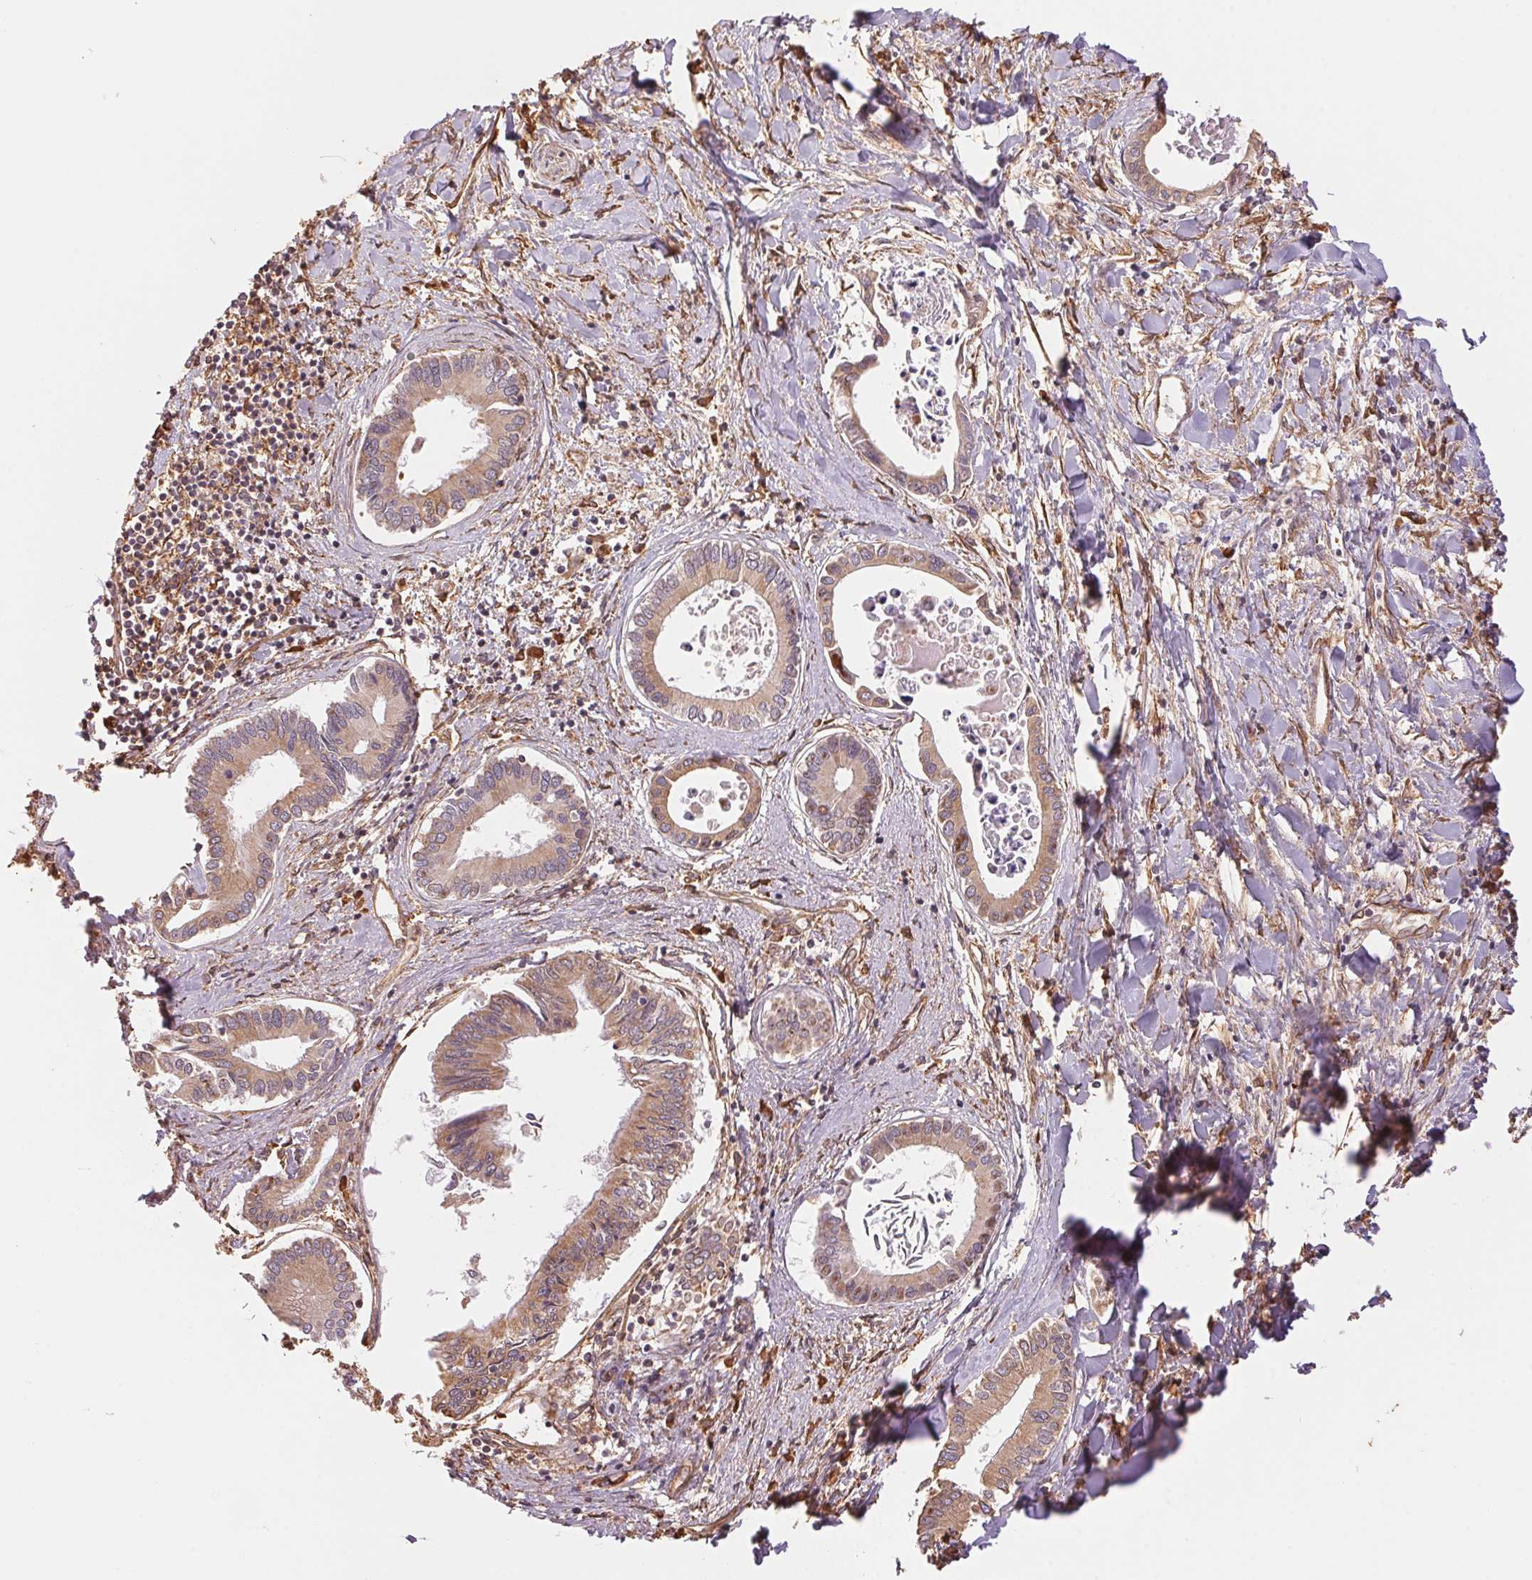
{"staining": {"intensity": "weak", "quantity": ">75%", "location": "cytoplasmic/membranous"}, "tissue": "liver cancer", "cell_type": "Tumor cells", "image_type": "cancer", "snomed": [{"axis": "morphology", "description": "Cholangiocarcinoma"}, {"axis": "topography", "description": "Liver"}], "caption": "IHC of cholangiocarcinoma (liver) demonstrates low levels of weak cytoplasmic/membranous positivity in approximately >75% of tumor cells.", "gene": "C6orf163", "patient": {"sex": "male", "age": 66}}